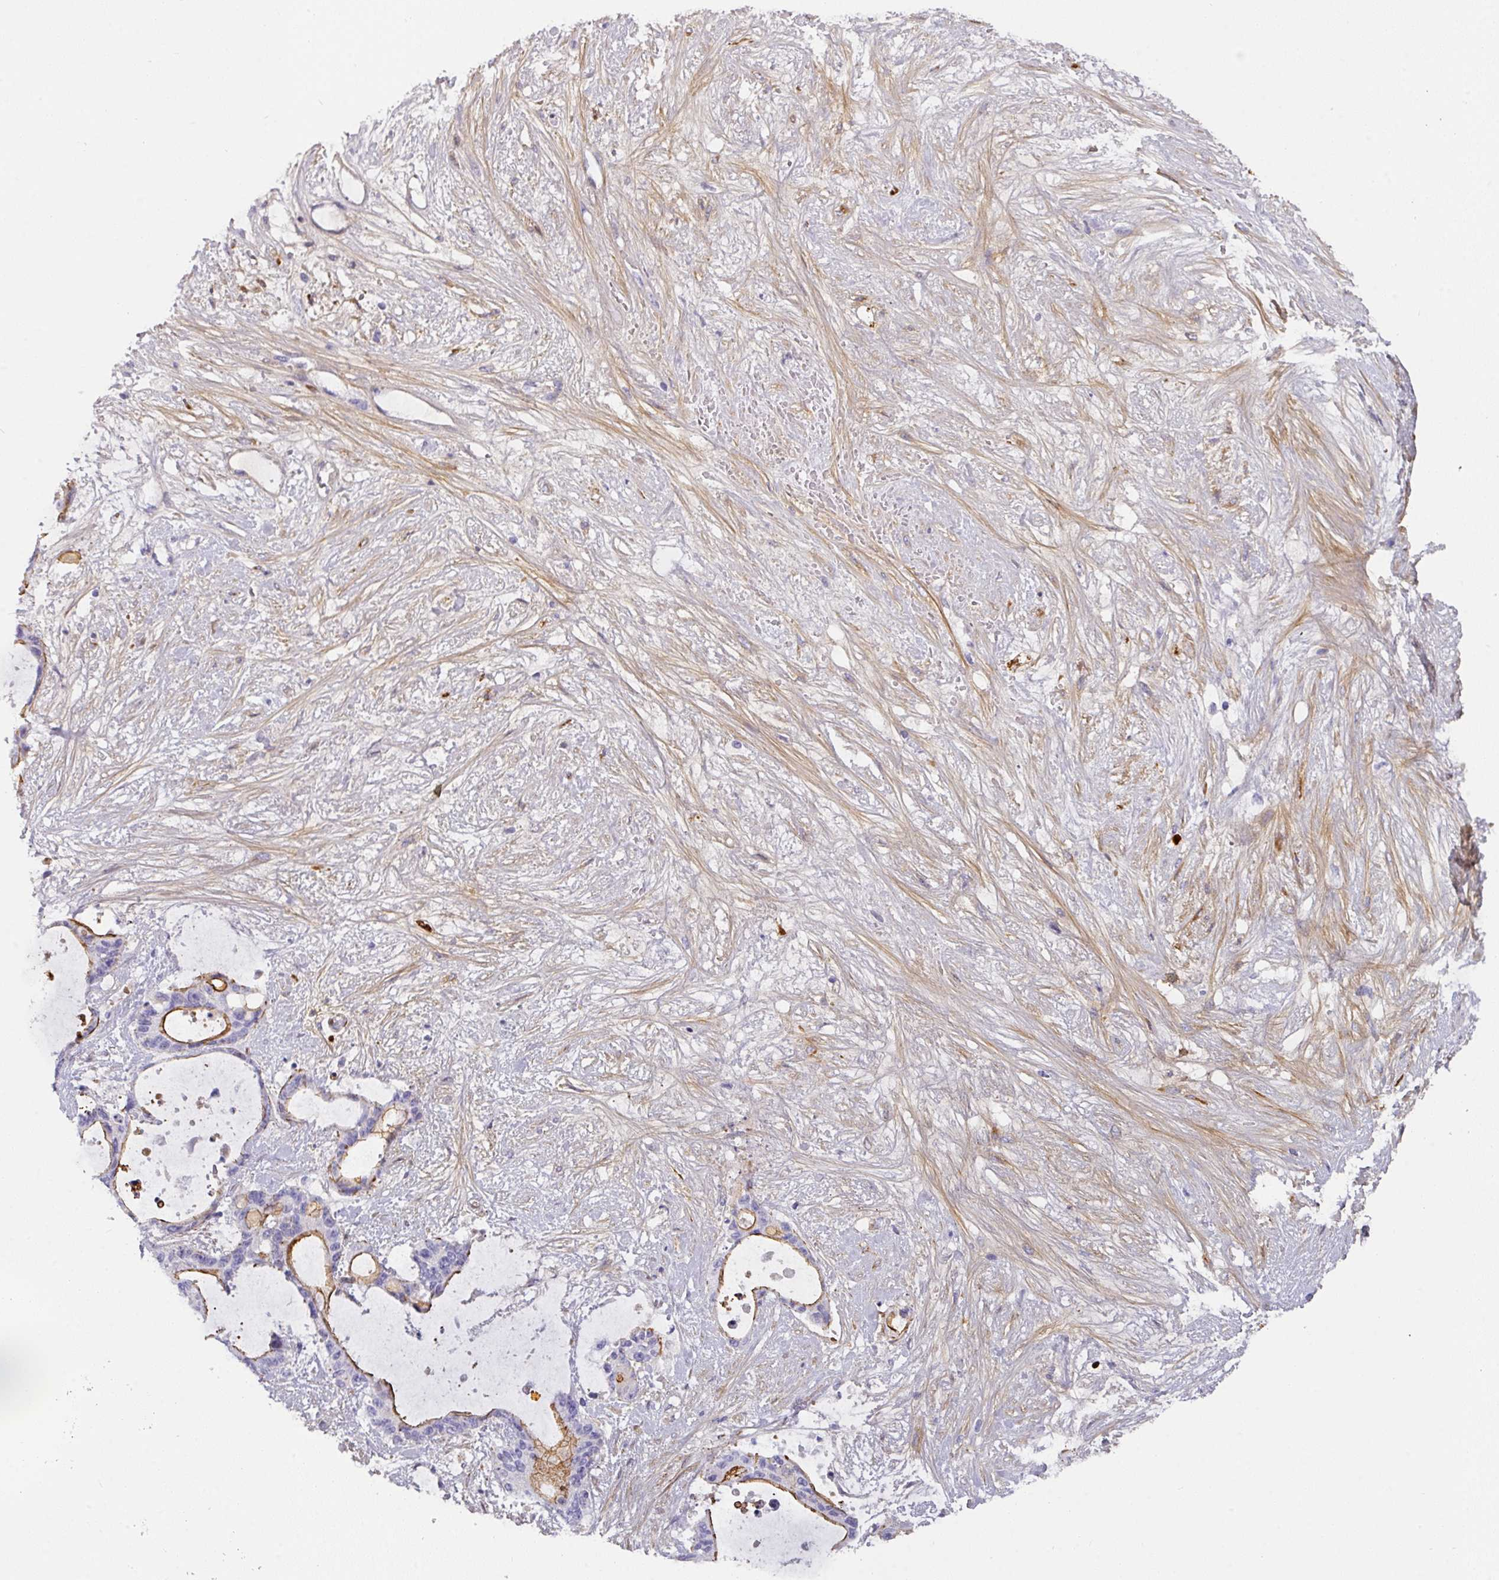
{"staining": {"intensity": "strong", "quantity": "25%-75%", "location": "cytoplasmic/membranous"}, "tissue": "liver cancer", "cell_type": "Tumor cells", "image_type": "cancer", "snomed": [{"axis": "morphology", "description": "Normal tissue, NOS"}, {"axis": "morphology", "description": "Cholangiocarcinoma"}, {"axis": "topography", "description": "Liver"}, {"axis": "topography", "description": "Peripheral nerve tissue"}], "caption": "This image demonstrates immunohistochemistry staining of cholangiocarcinoma (liver), with high strong cytoplasmic/membranous positivity in about 25%-75% of tumor cells.", "gene": "ANKRD29", "patient": {"sex": "female", "age": 73}}